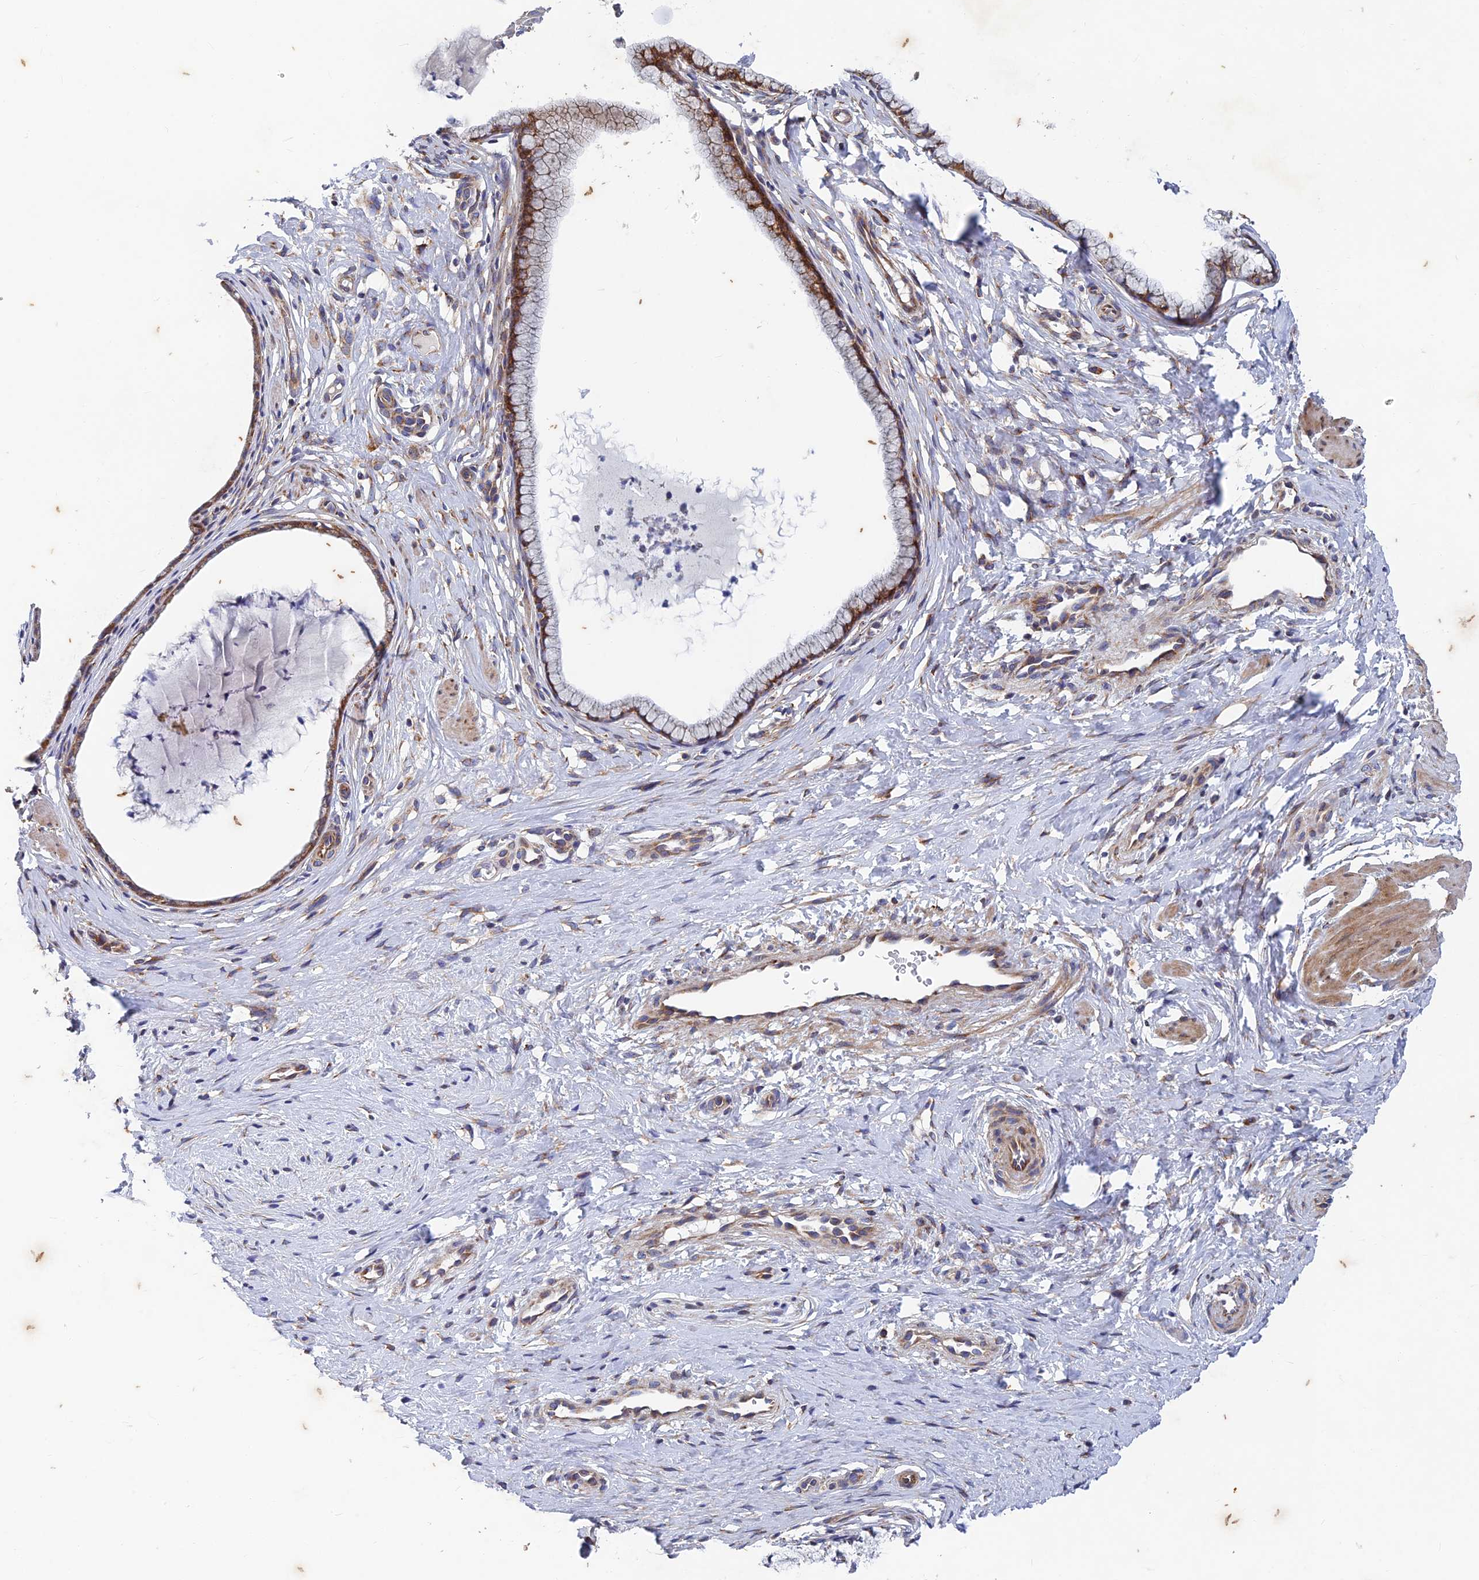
{"staining": {"intensity": "strong", "quantity": "25%-75%", "location": "cytoplasmic/membranous"}, "tissue": "cervix", "cell_type": "Glandular cells", "image_type": "normal", "snomed": [{"axis": "morphology", "description": "Normal tissue, NOS"}, {"axis": "topography", "description": "Cervix"}], "caption": "Immunohistochemistry (IHC) staining of unremarkable cervix, which exhibits high levels of strong cytoplasmic/membranous expression in about 25%-75% of glandular cells indicating strong cytoplasmic/membranous protein staining. The staining was performed using DAB (3,3'-diaminobenzidine) (brown) for protein detection and nuclei were counterstained in hematoxylin (blue).", "gene": "AP4S1", "patient": {"sex": "female", "age": 36}}